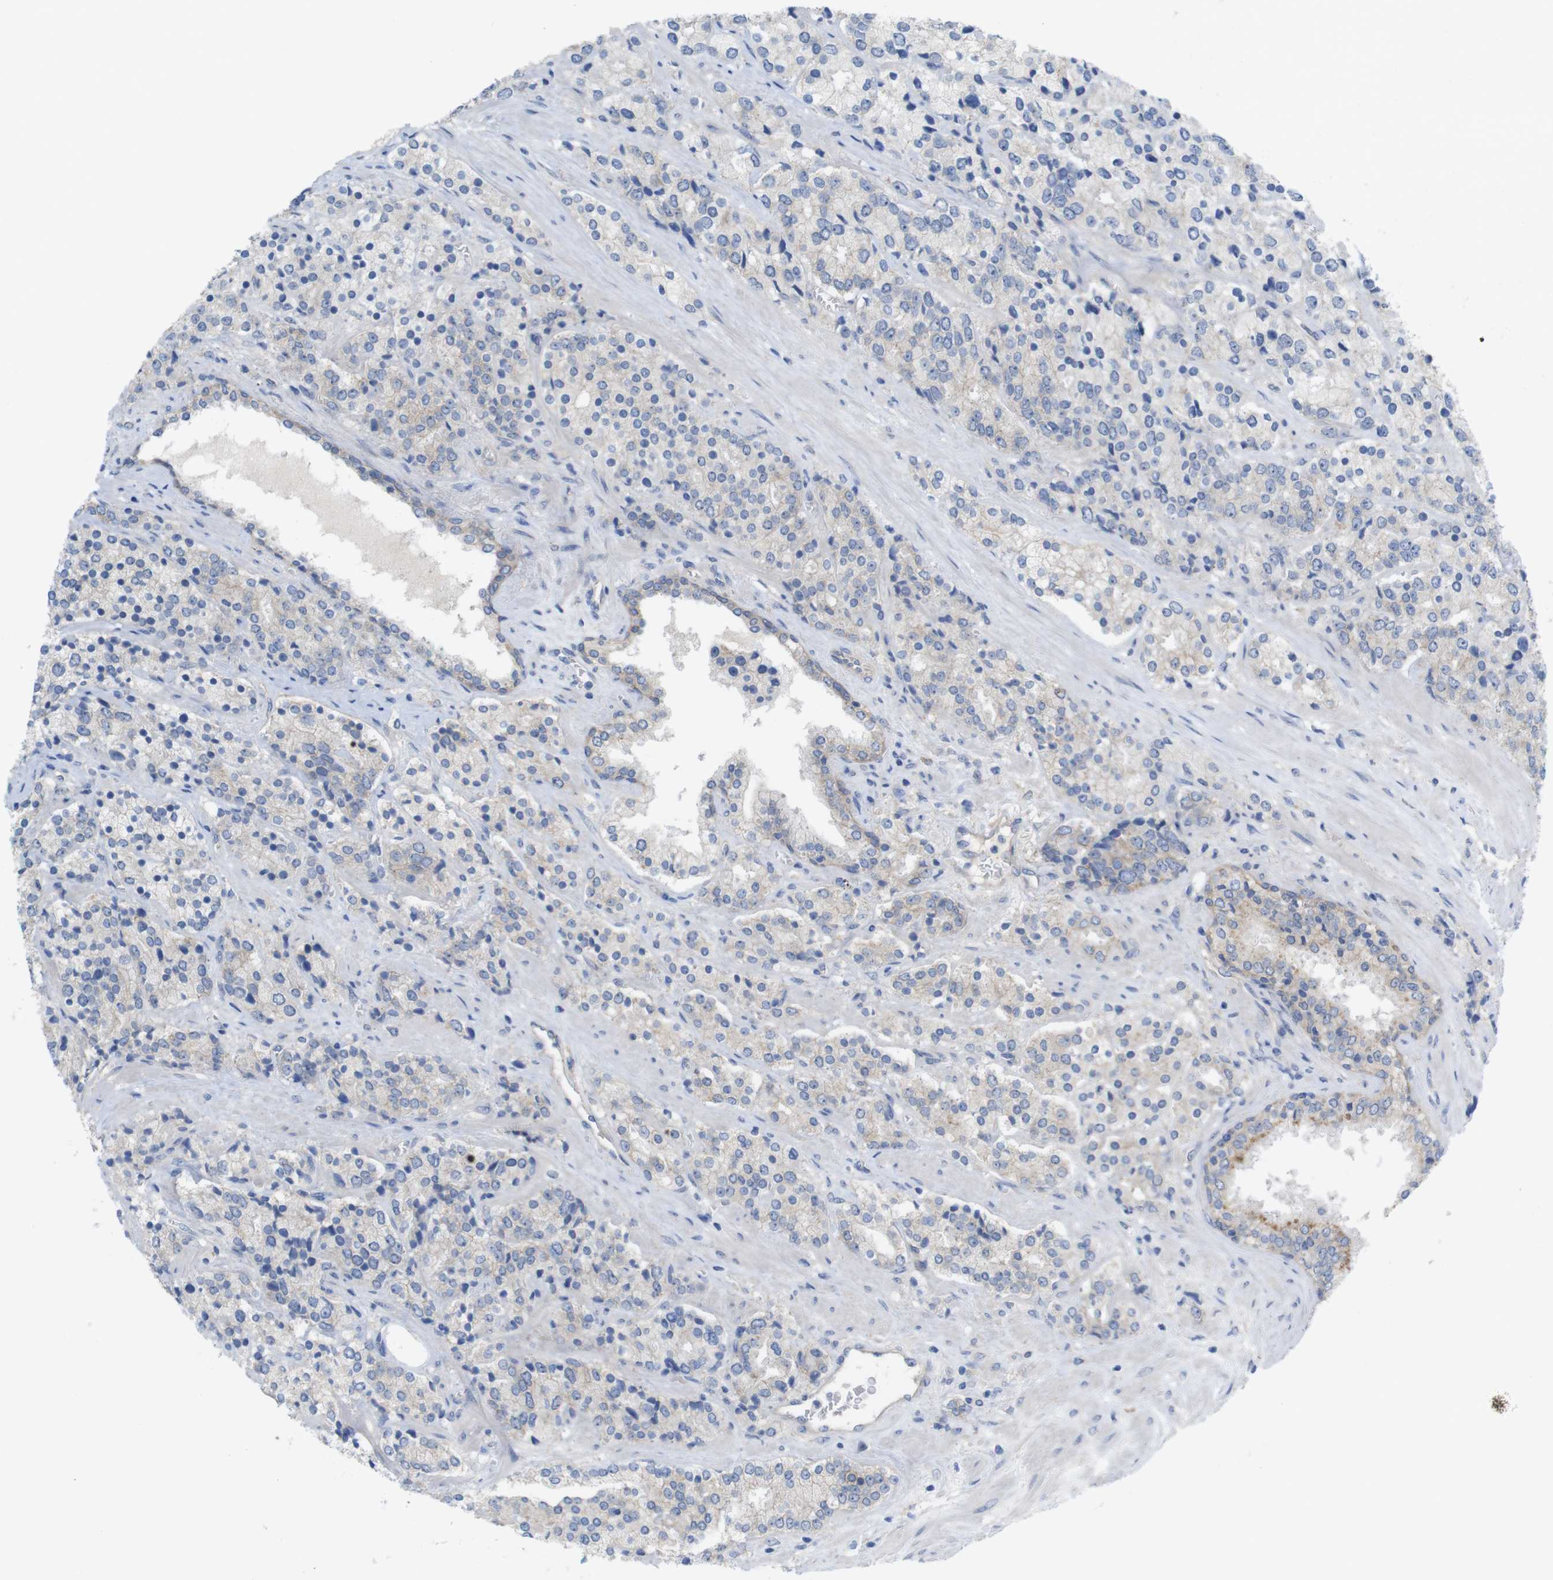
{"staining": {"intensity": "negative", "quantity": "none", "location": "none"}, "tissue": "prostate cancer", "cell_type": "Tumor cells", "image_type": "cancer", "snomed": [{"axis": "morphology", "description": "Adenocarcinoma, High grade"}, {"axis": "topography", "description": "Prostate"}], "caption": "A photomicrograph of human high-grade adenocarcinoma (prostate) is negative for staining in tumor cells.", "gene": "KIDINS220", "patient": {"sex": "male", "age": 71}}